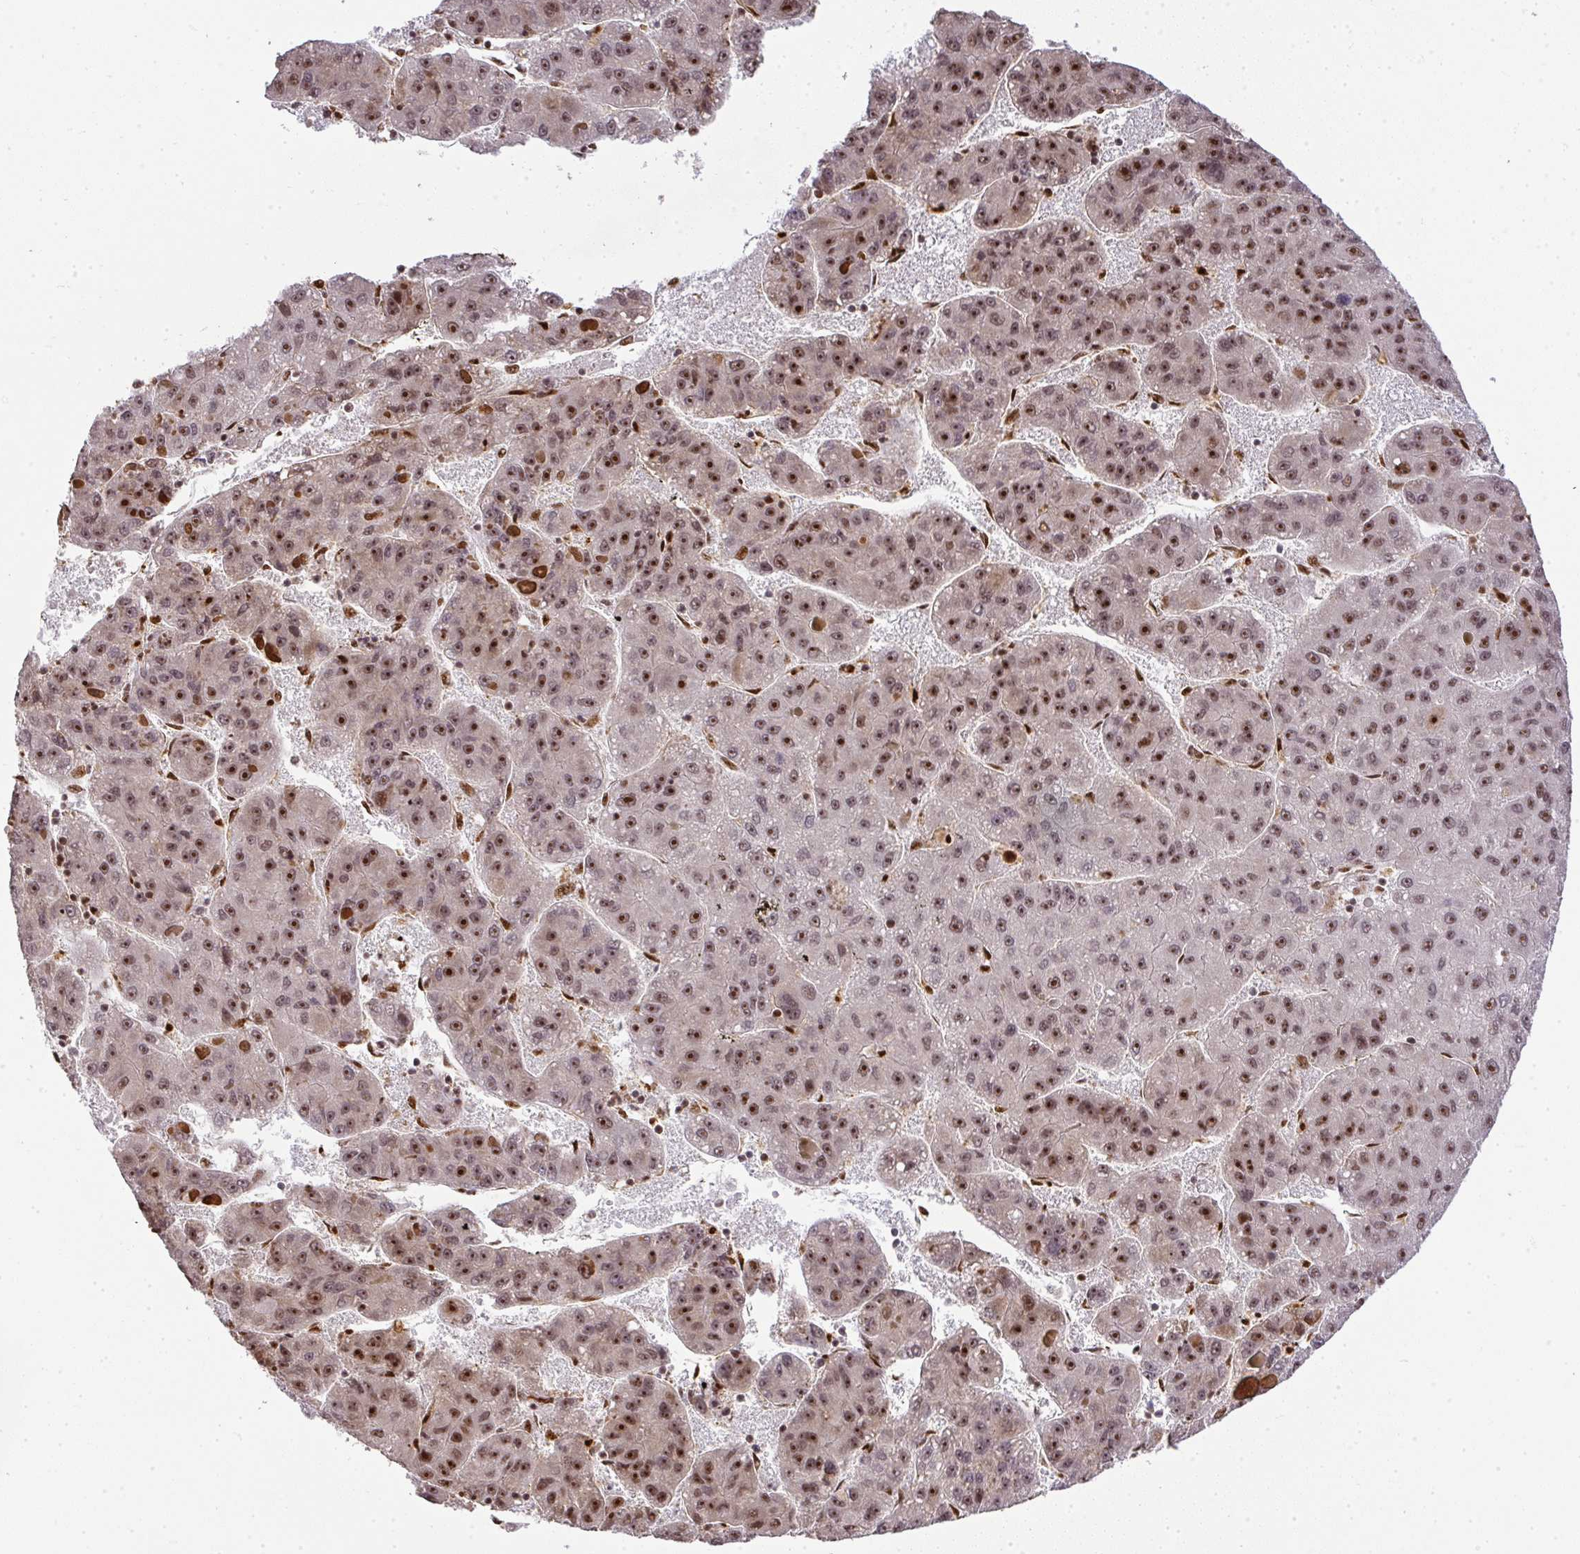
{"staining": {"intensity": "moderate", "quantity": ">75%", "location": "nuclear"}, "tissue": "liver cancer", "cell_type": "Tumor cells", "image_type": "cancer", "snomed": [{"axis": "morphology", "description": "Carcinoma, Hepatocellular, NOS"}, {"axis": "topography", "description": "Liver"}], "caption": "Hepatocellular carcinoma (liver) tissue shows moderate nuclear expression in about >75% of tumor cells", "gene": "U2AF1", "patient": {"sex": "female", "age": 82}}